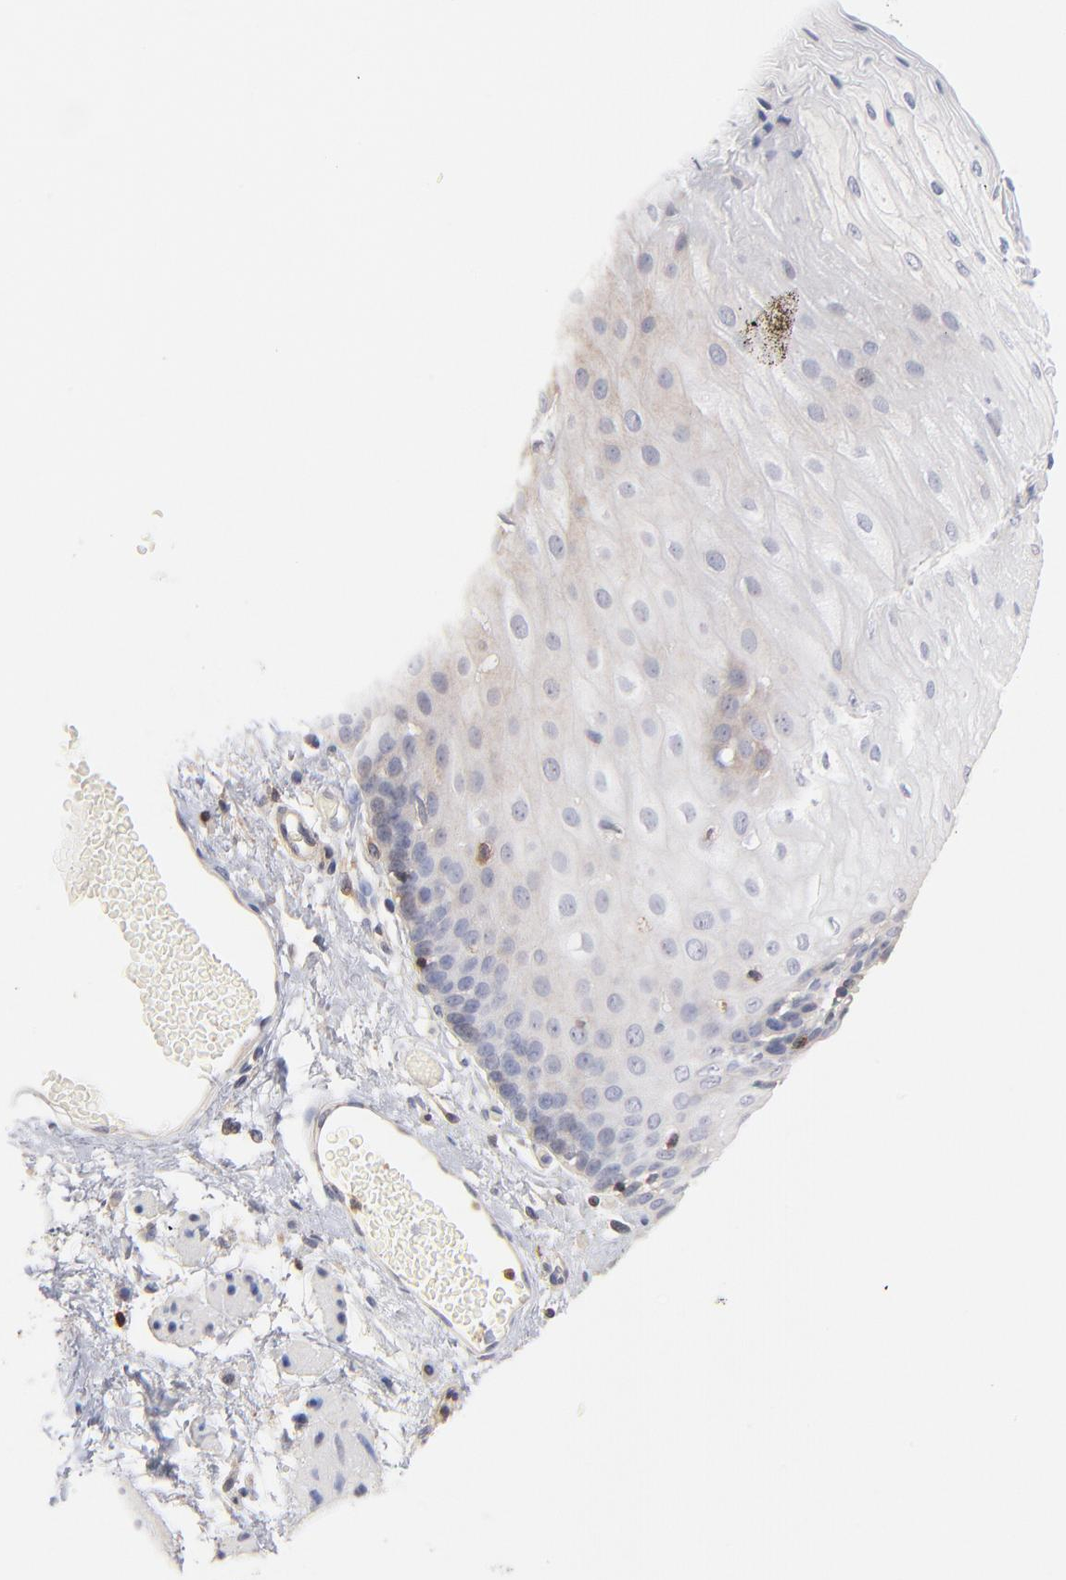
{"staining": {"intensity": "negative", "quantity": "none", "location": "none"}, "tissue": "esophagus", "cell_type": "Squamous epithelial cells", "image_type": "normal", "snomed": [{"axis": "morphology", "description": "Normal tissue, NOS"}, {"axis": "topography", "description": "Esophagus"}], "caption": "This photomicrograph is of normal esophagus stained with IHC to label a protein in brown with the nuclei are counter-stained blue. There is no staining in squamous epithelial cells. (DAB (3,3'-diaminobenzidine) immunohistochemistry (IHC) with hematoxylin counter stain).", "gene": "WIPF1", "patient": {"sex": "male", "age": 69}}